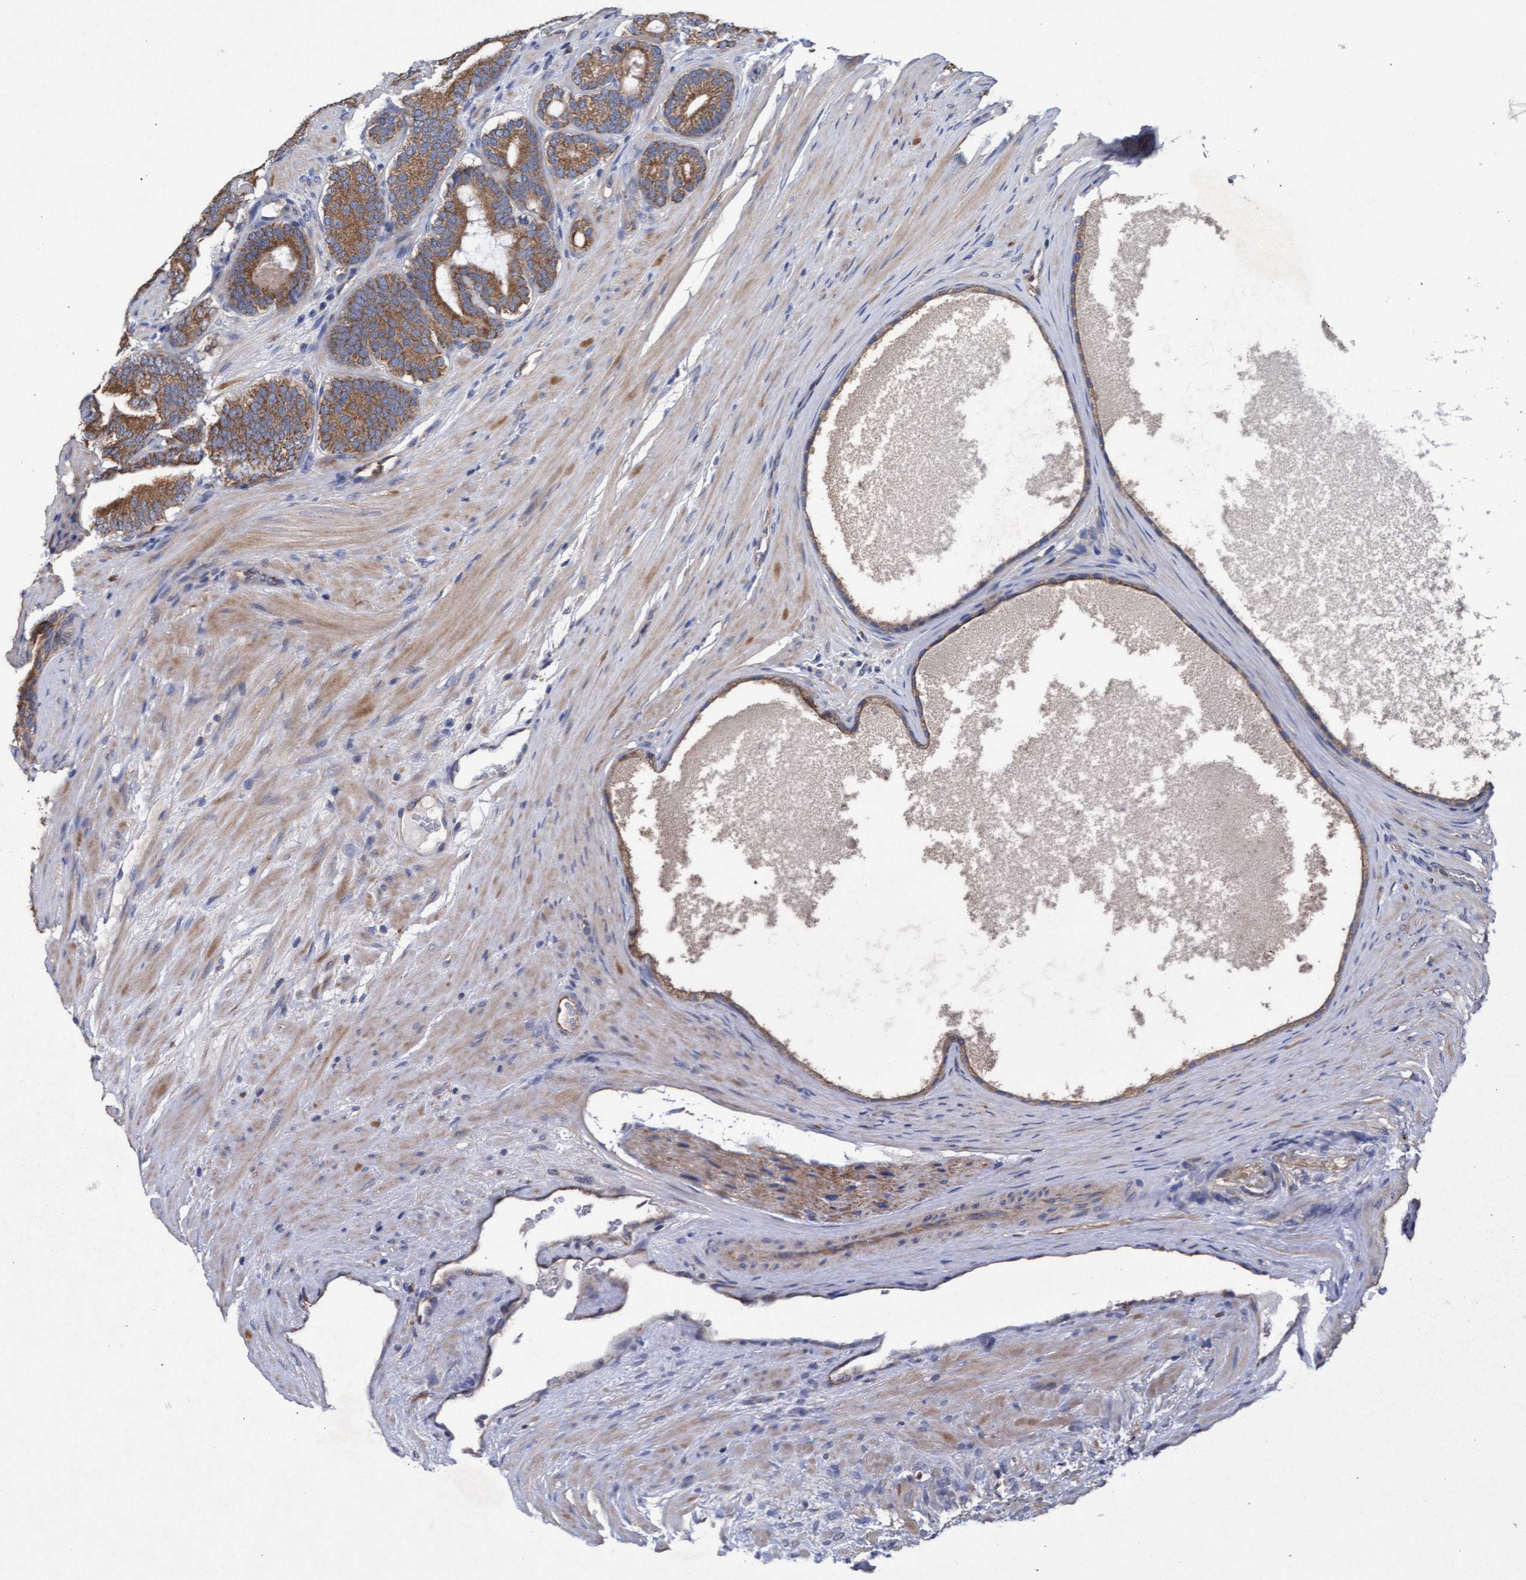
{"staining": {"intensity": "moderate", "quantity": ">75%", "location": "cytoplasmic/membranous"}, "tissue": "prostate cancer", "cell_type": "Tumor cells", "image_type": "cancer", "snomed": [{"axis": "morphology", "description": "Adenocarcinoma, High grade"}, {"axis": "topography", "description": "Prostate"}], "caption": "Protein expression analysis of prostate adenocarcinoma (high-grade) shows moderate cytoplasmic/membranous positivity in approximately >75% of tumor cells. (Brightfield microscopy of DAB IHC at high magnification).", "gene": "MRPL38", "patient": {"sex": "male", "age": 60}}